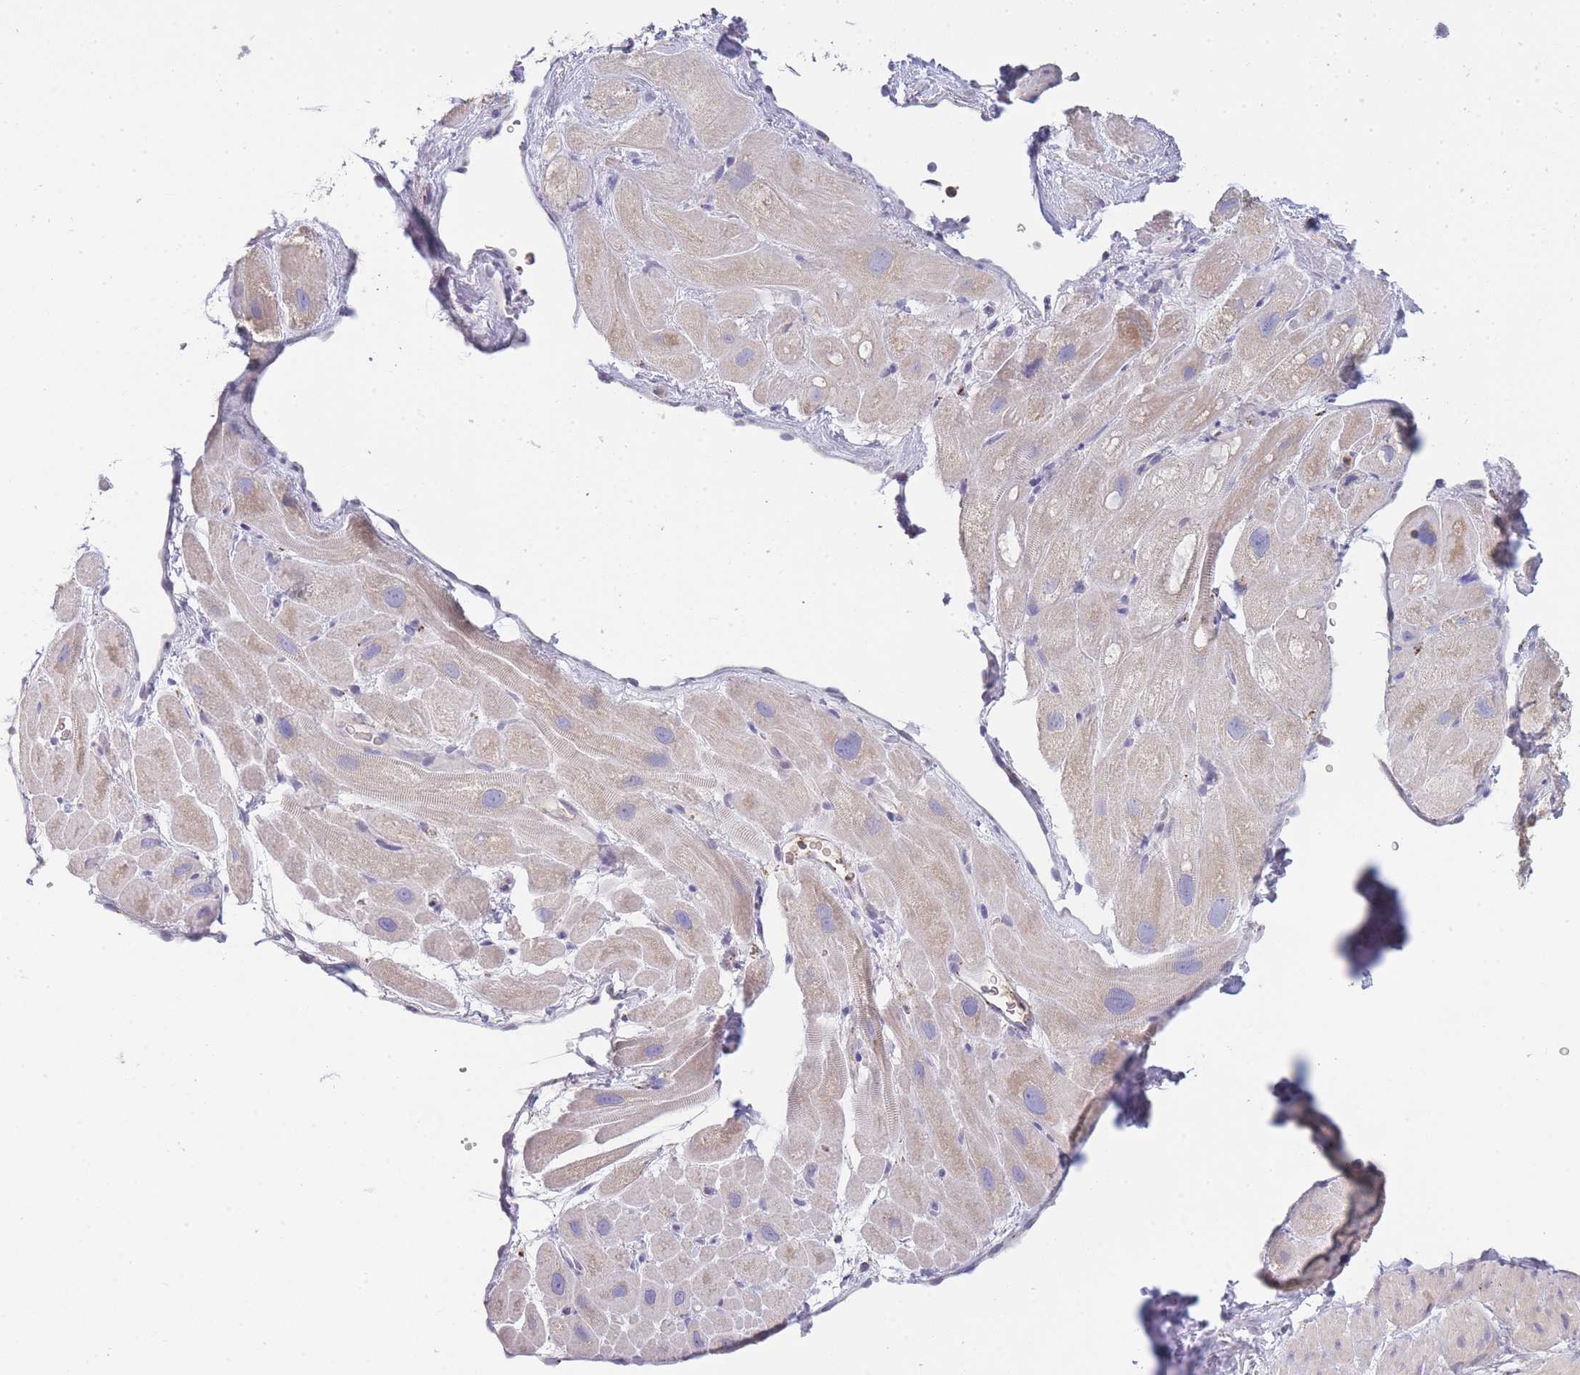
{"staining": {"intensity": "weak", "quantity": "25%-75%", "location": "cytoplasmic/membranous"}, "tissue": "heart muscle", "cell_type": "Cardiomyocytes", "image_type": "normal", "snomed": [{"axis": "morphology", "description": "Normal tissue, NOS"}, {"axis": "topography", "description": "Heart"}], "caption": "Immunohistochemical staining of normal heart muscle demonstrates 25%-75% levels of weak cytoplasmic/membranous protein expression in approximately 25%-75% of cardiomyocytes. Nuclei are stained in blue.", "gene": "TRIM61", "patient": {"sex": "male", "age": 49}}